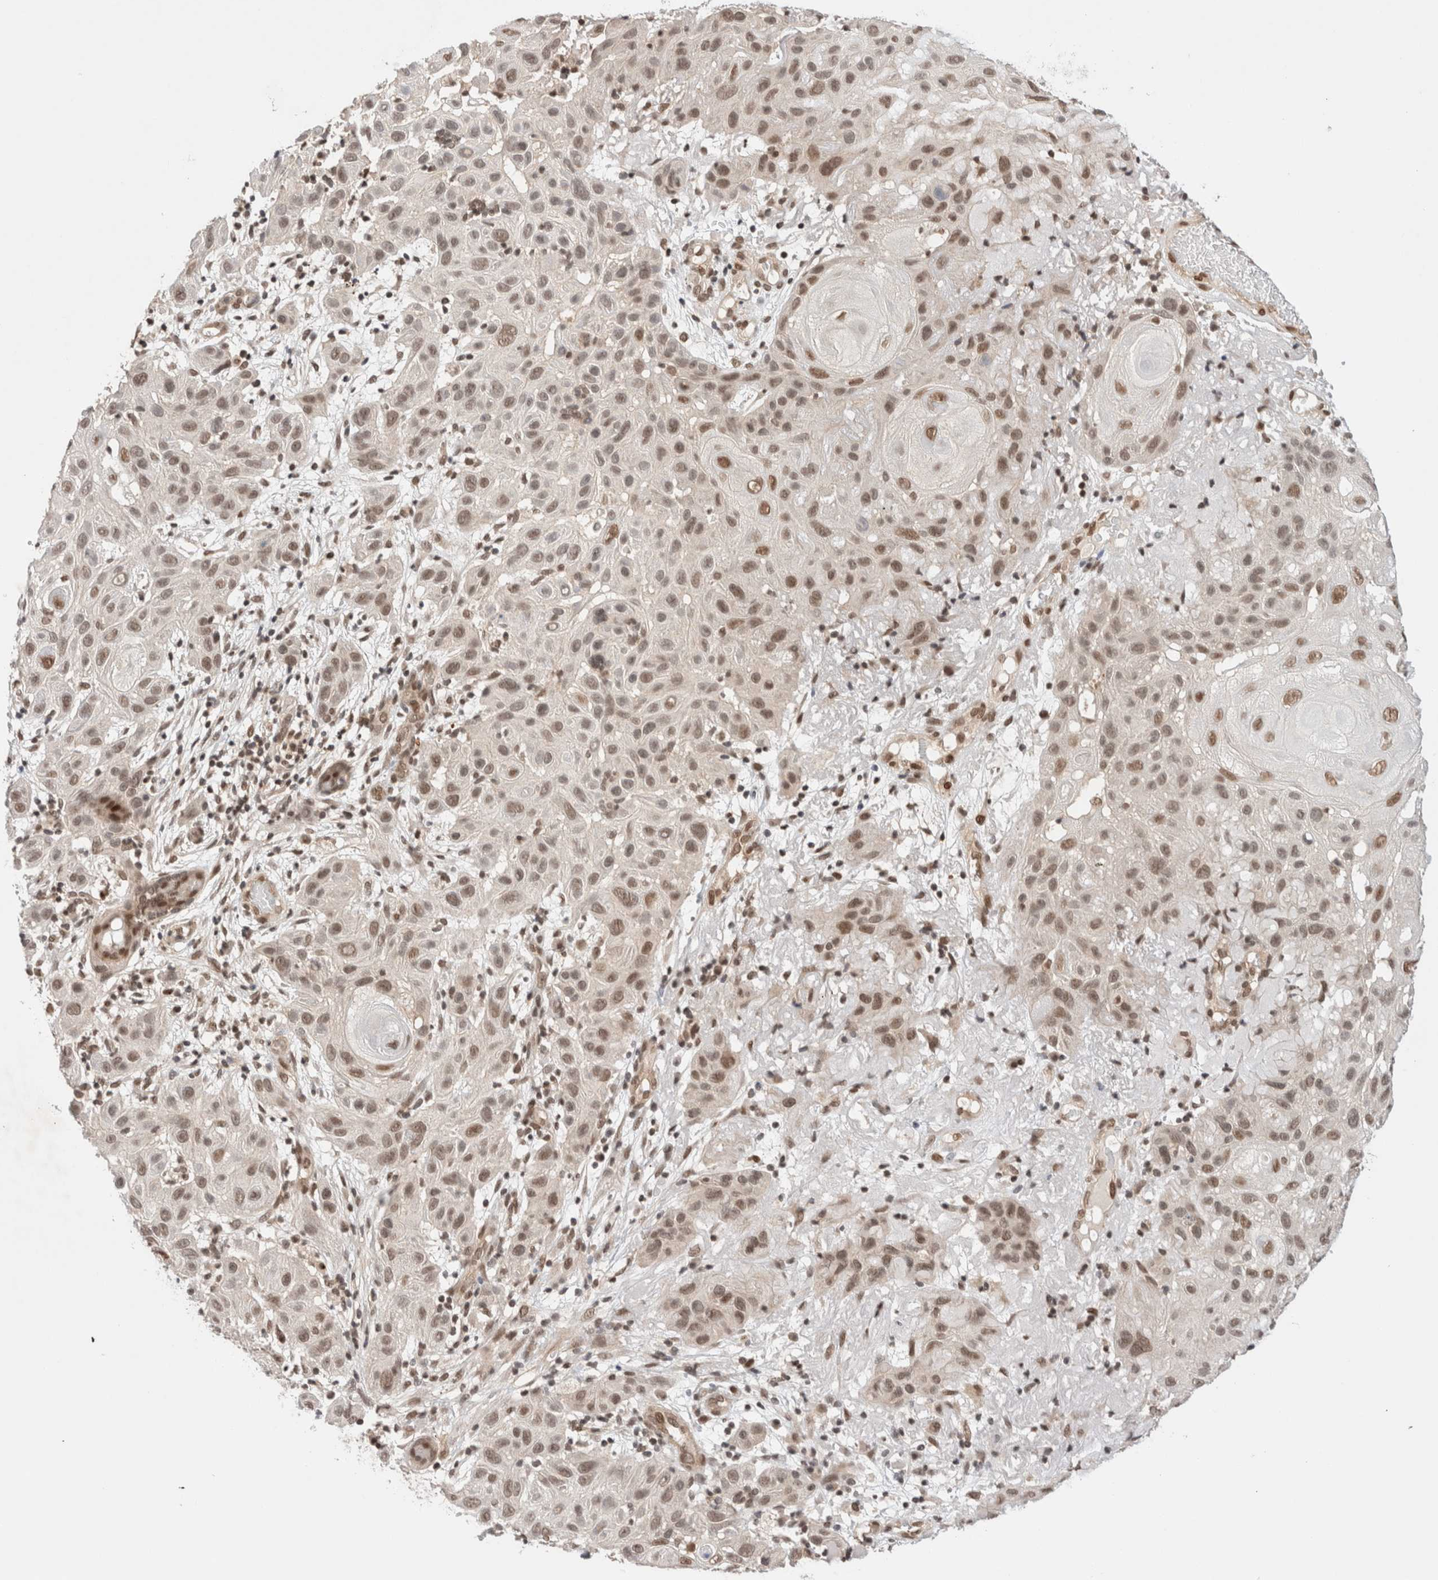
{"staining": {"intensity": "moderate", "quantity": ">75%", "location": "nuclear"}, "tissue": "skin cancer", "cell_type": "Tumor cells", "image_type": "cancer", "snomed": [{"axis": "morphology", "description": "Normal tissue, NOS"}, {"axis": "morphology", "description": "Squamous cell carcinoma, NOS"}, {"axis": "topography", "description": "Skin"}], "caption": "Immunohistochemical staining of skin cancer (squamous cell carcinoma) demonstrates moderate nuclear protein positivity in approximately >75% of tumor cells. (DAB IHC, brown staining for protein, blue staining for nuclei).", "gene": "GATAD2A", "patient": {"sex": "female", "age": 96}}